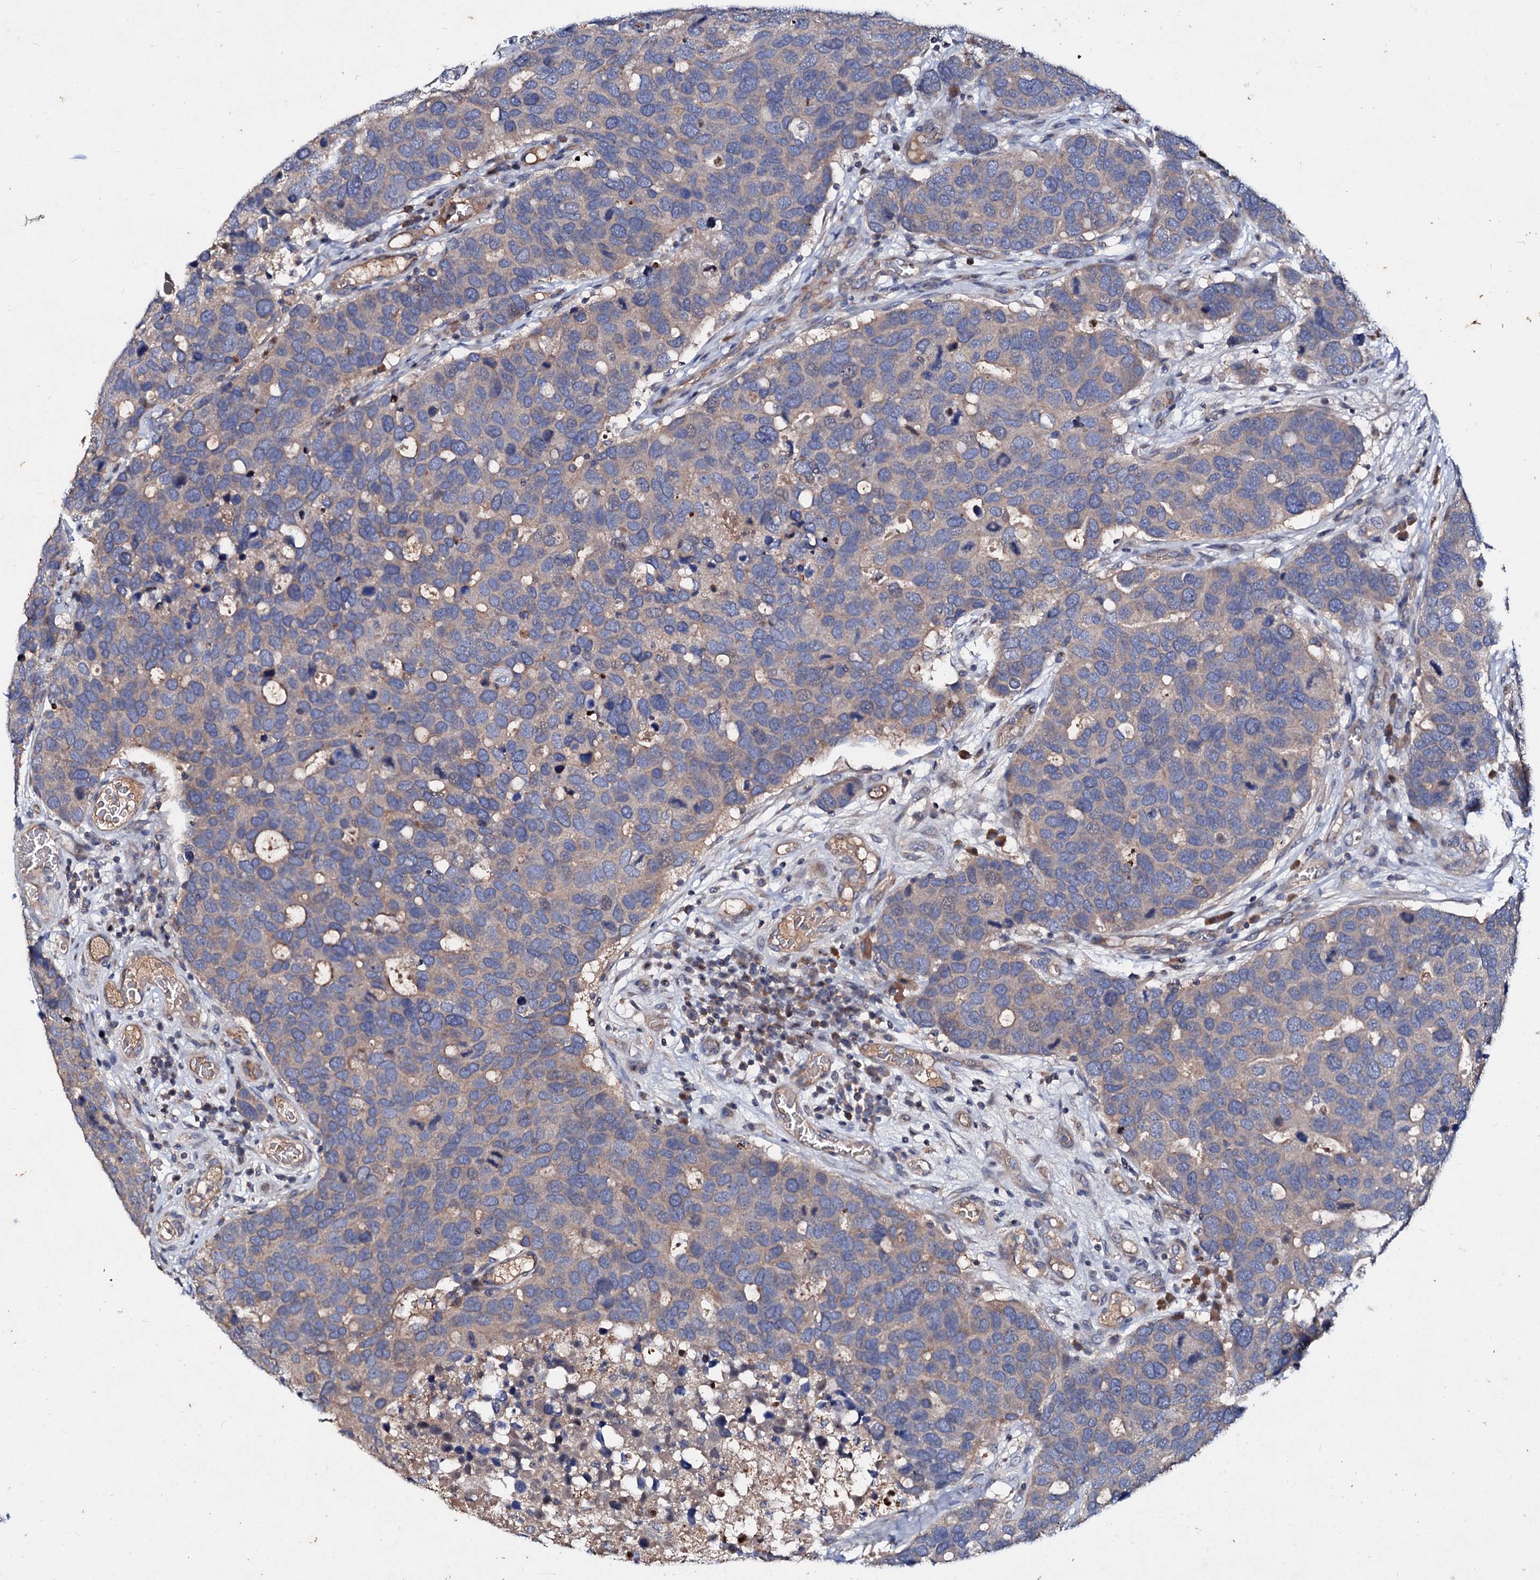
{"staining": {"intensity": "weak", "quantity": "<25%", "location": "cytoplasmic/membranous"}, "tissue": "breast cancer", "cell_type": "Tumor cells", "image_type": "cancer", "snomed": [{"axis": "morphology", "description": "Duct carcinoma"}, {"axis": "topography", "description": "Breast"}], "caption": "DAB immunohistochemical staining of human breast cancer exhibits no significant positivity in tumor cells.", "gene": "FIBIN", "patient": {"sex": "female", "age": 83}}